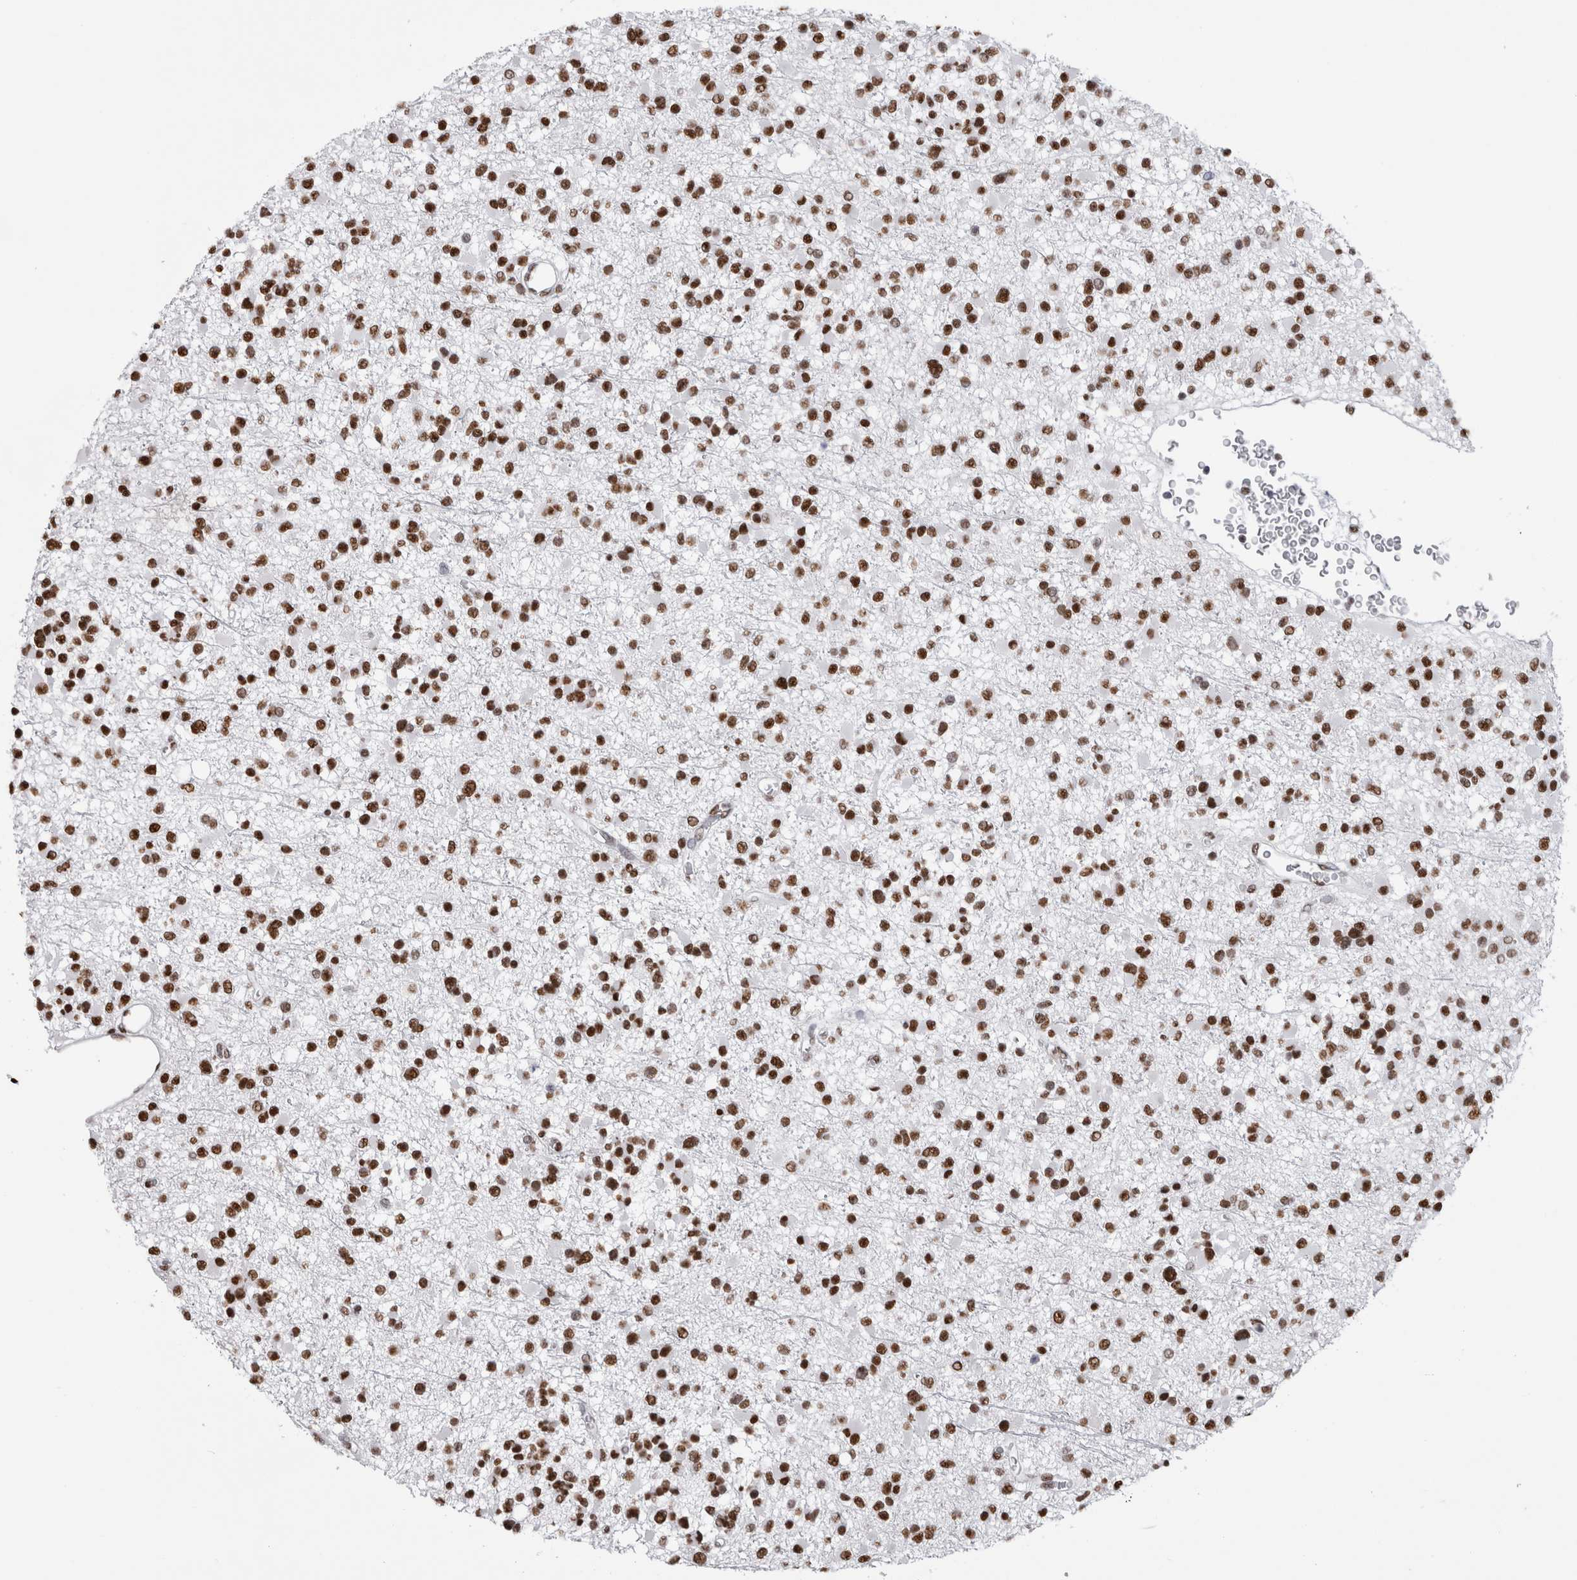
{"staining": {"intensity": "strong", "quantity": ">75%", "location": "nuclear"}, "tissue": "glioma", "cell_type": "Tumor cells", "image_type": "cancer", "snomed": [{"axis": "morphology", "description": "Glioma, malignant, Low grade"}, {"axis": "topography", "description": "Brain"}], "caption": "A histopathology image showing strong nuclear staining in about >75% of tumor cells in low-grade glioma (malignant), as visualized by brown immunohistochemical staining.", "gene": "ALPK3", "patient": {"sex": "female", "age": 22}}